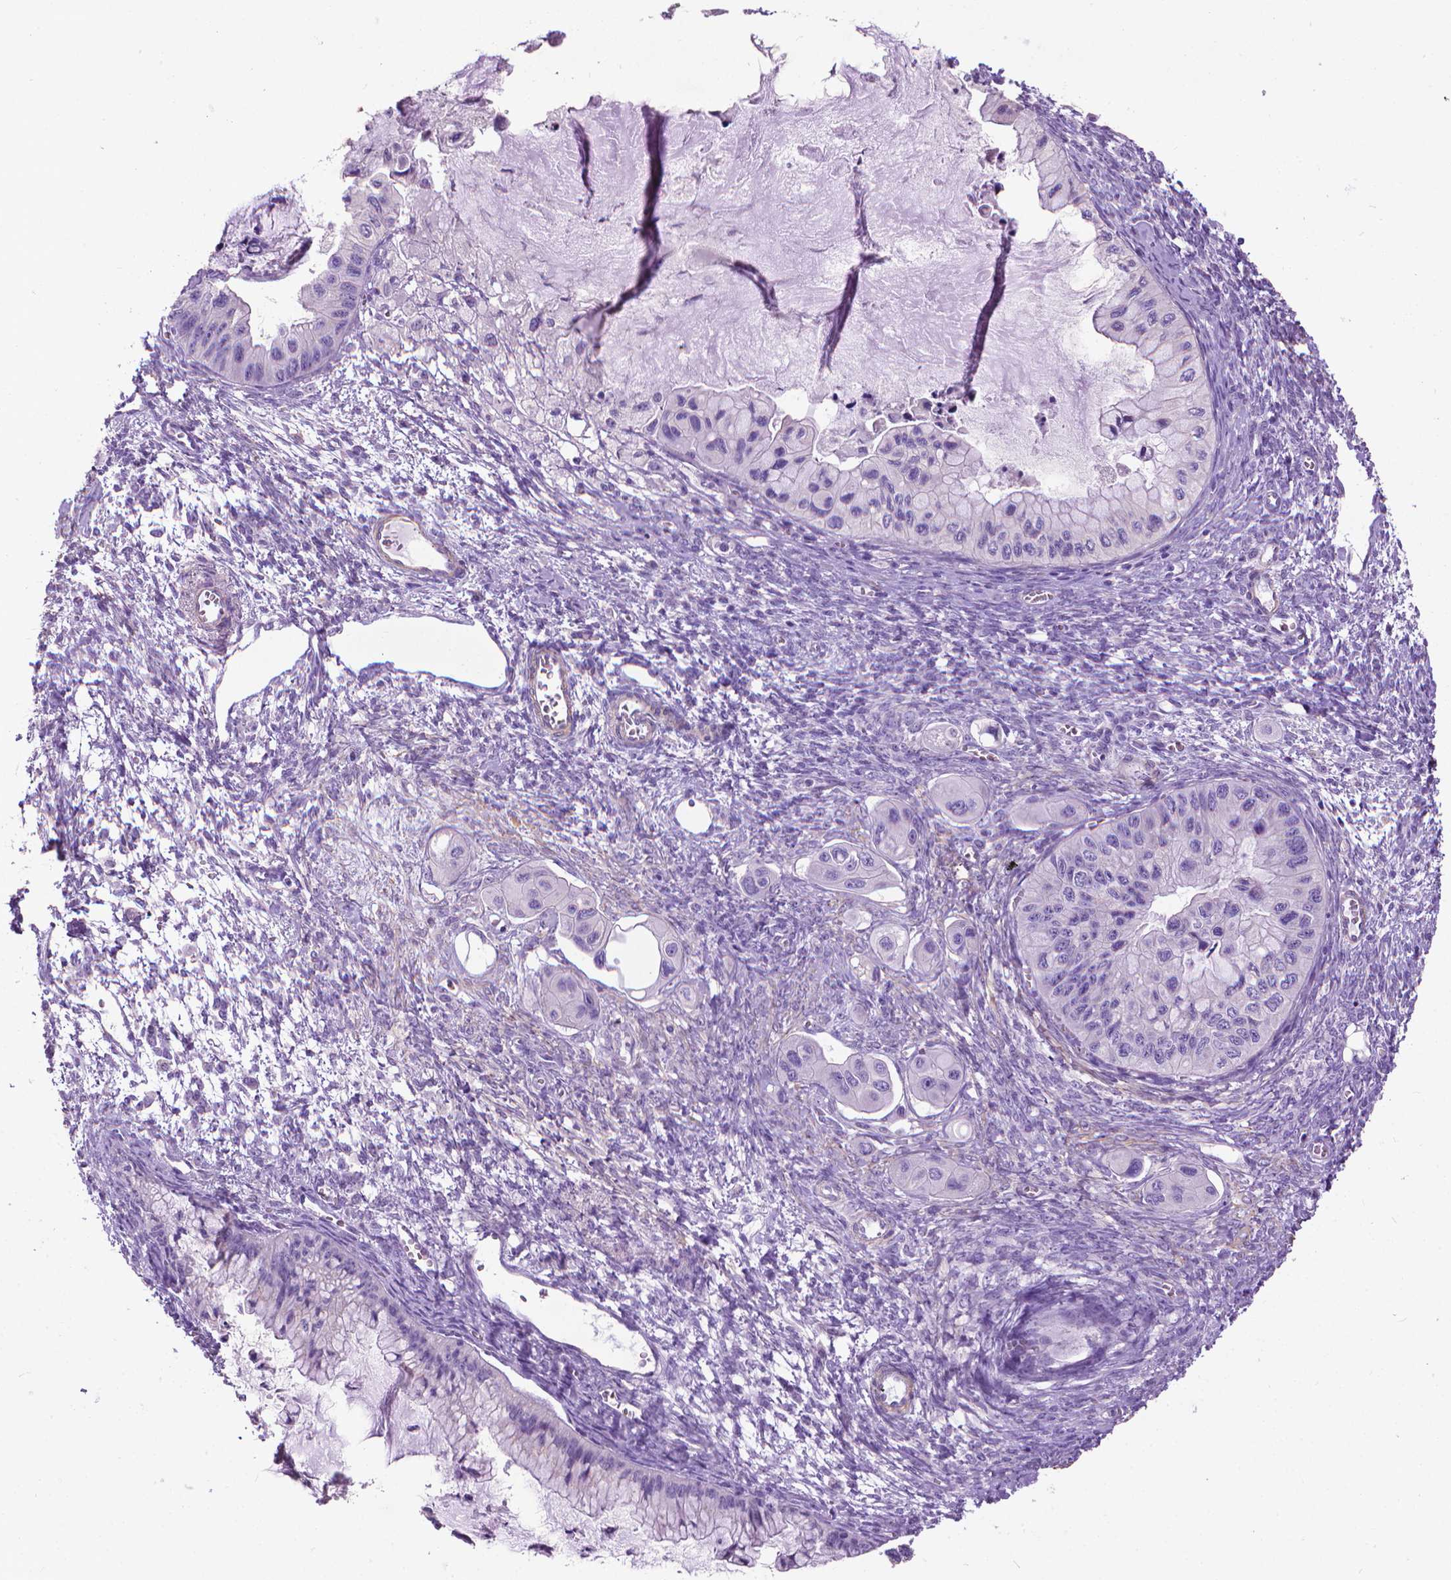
{"staining": {"intensity": "negative", "quantity": "none", "location": "none"}, "tissue": "ovarian cancer", "cell_type": "Tumor cells", "image_type": "cancer", "snomed": [{"axis": "morphology", "description": "Cystadenocarcinoma, mucinous, NOS"}, {"axis": "topography", "description": "Ovary"}], "caption": "This is an IHC image of mucinous cystadenocarcinoma (ovarian). There is no positivity in tumor cells.", "gene": "AQP10", "patient": {"sex": "female", "age": 72}}